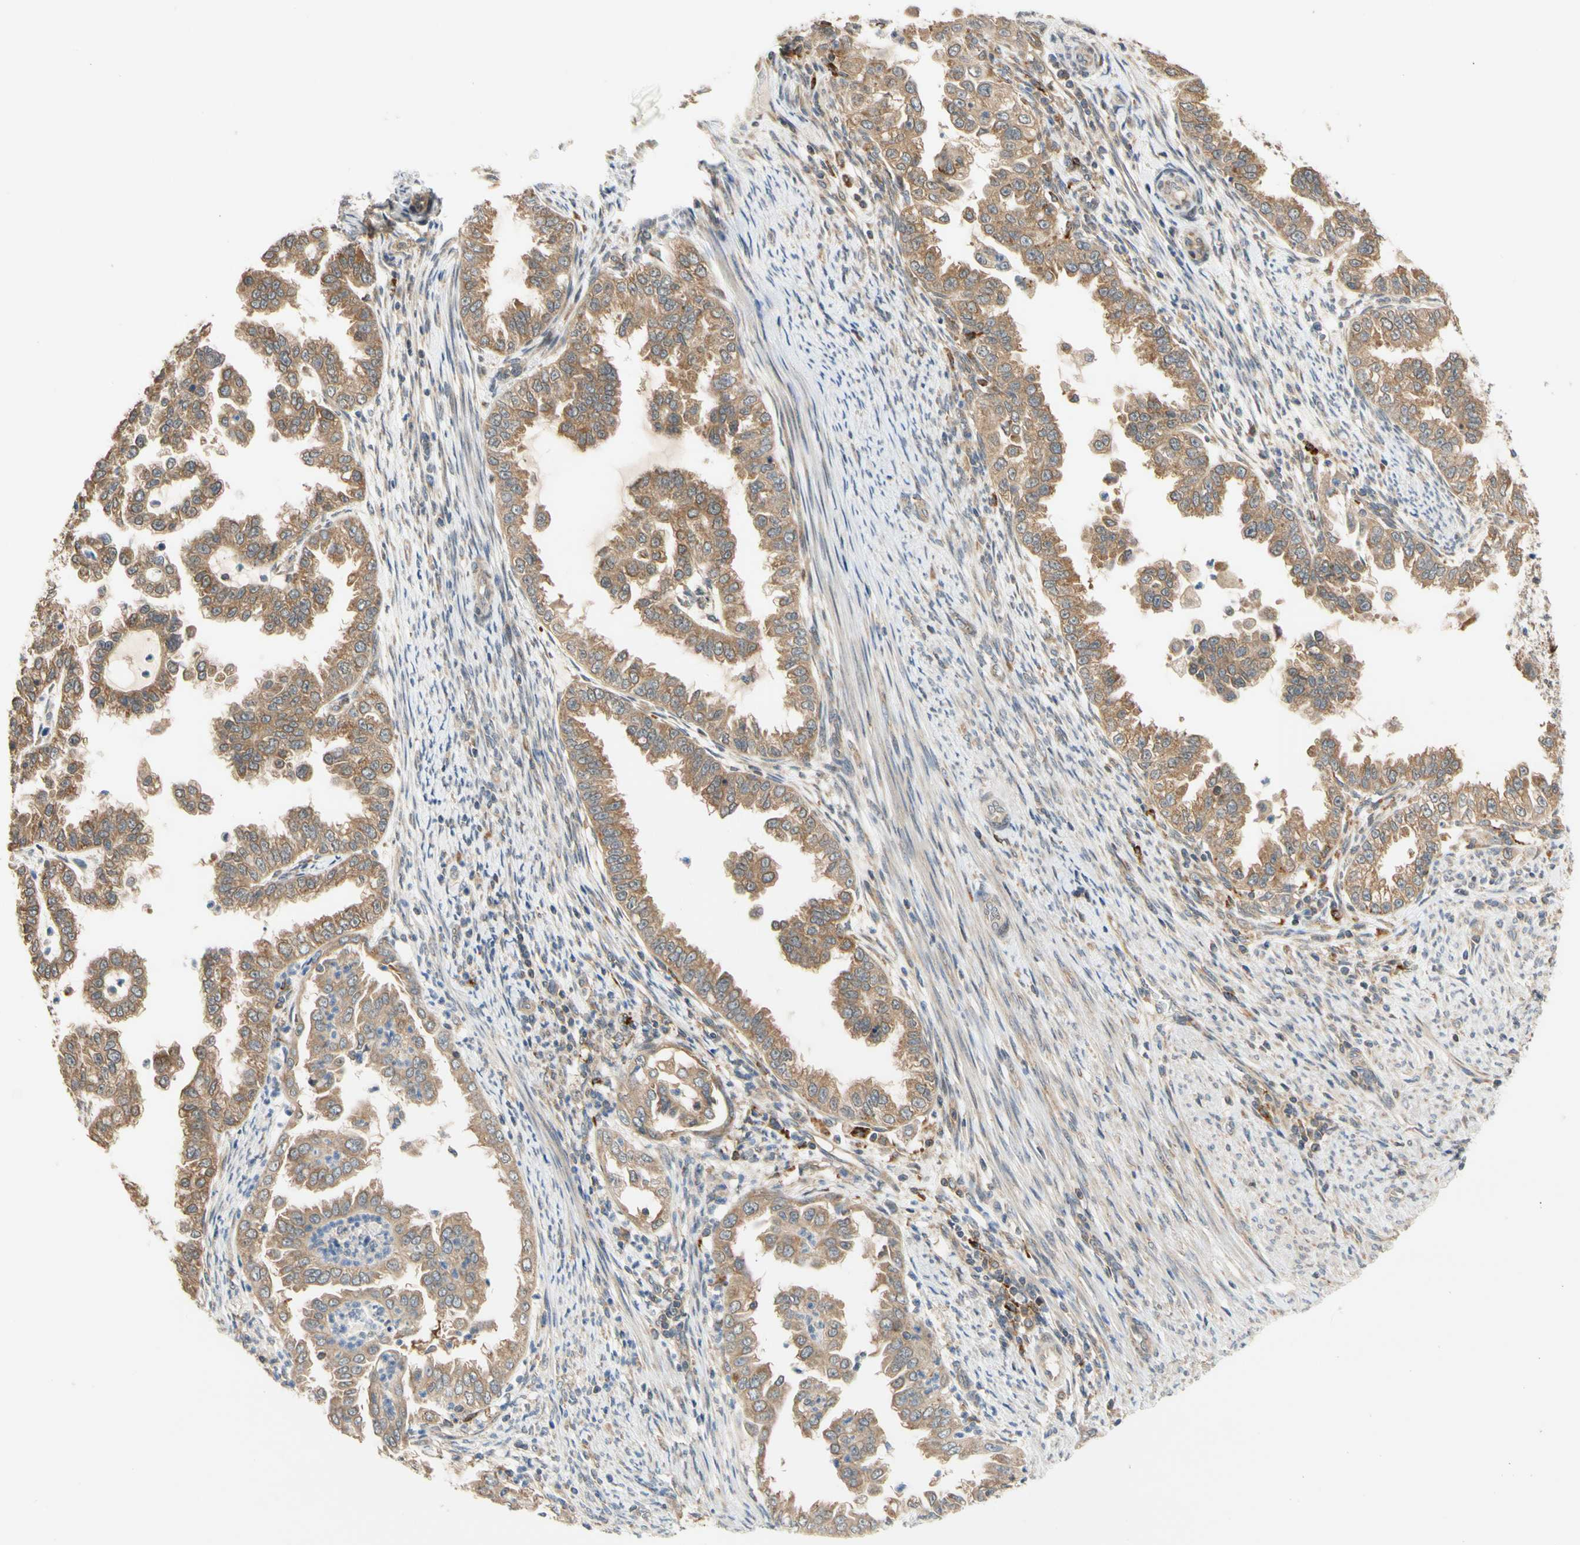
{"staining": {"intensity": "moderate", "quantity": ">75%", "location": "cytoplasmic/membranous"}, "tissue": "endometrial cancer", "cell_type": "Tumor cells", "image_type": "cancer", "snomed": [{"axis": "morphology", "description": "Adenocarcinoma, NOS"}, {"axis": "topography", "description": "Endometrium"}], "caption": "The micrograph reveals staining of endometrial cancer, revealing moderate cytoplasmic/membranous protein staining (brown color) within tumor cells.", "gene": "ANKHD1", "patient": {"sex": "female", "age": 85}}